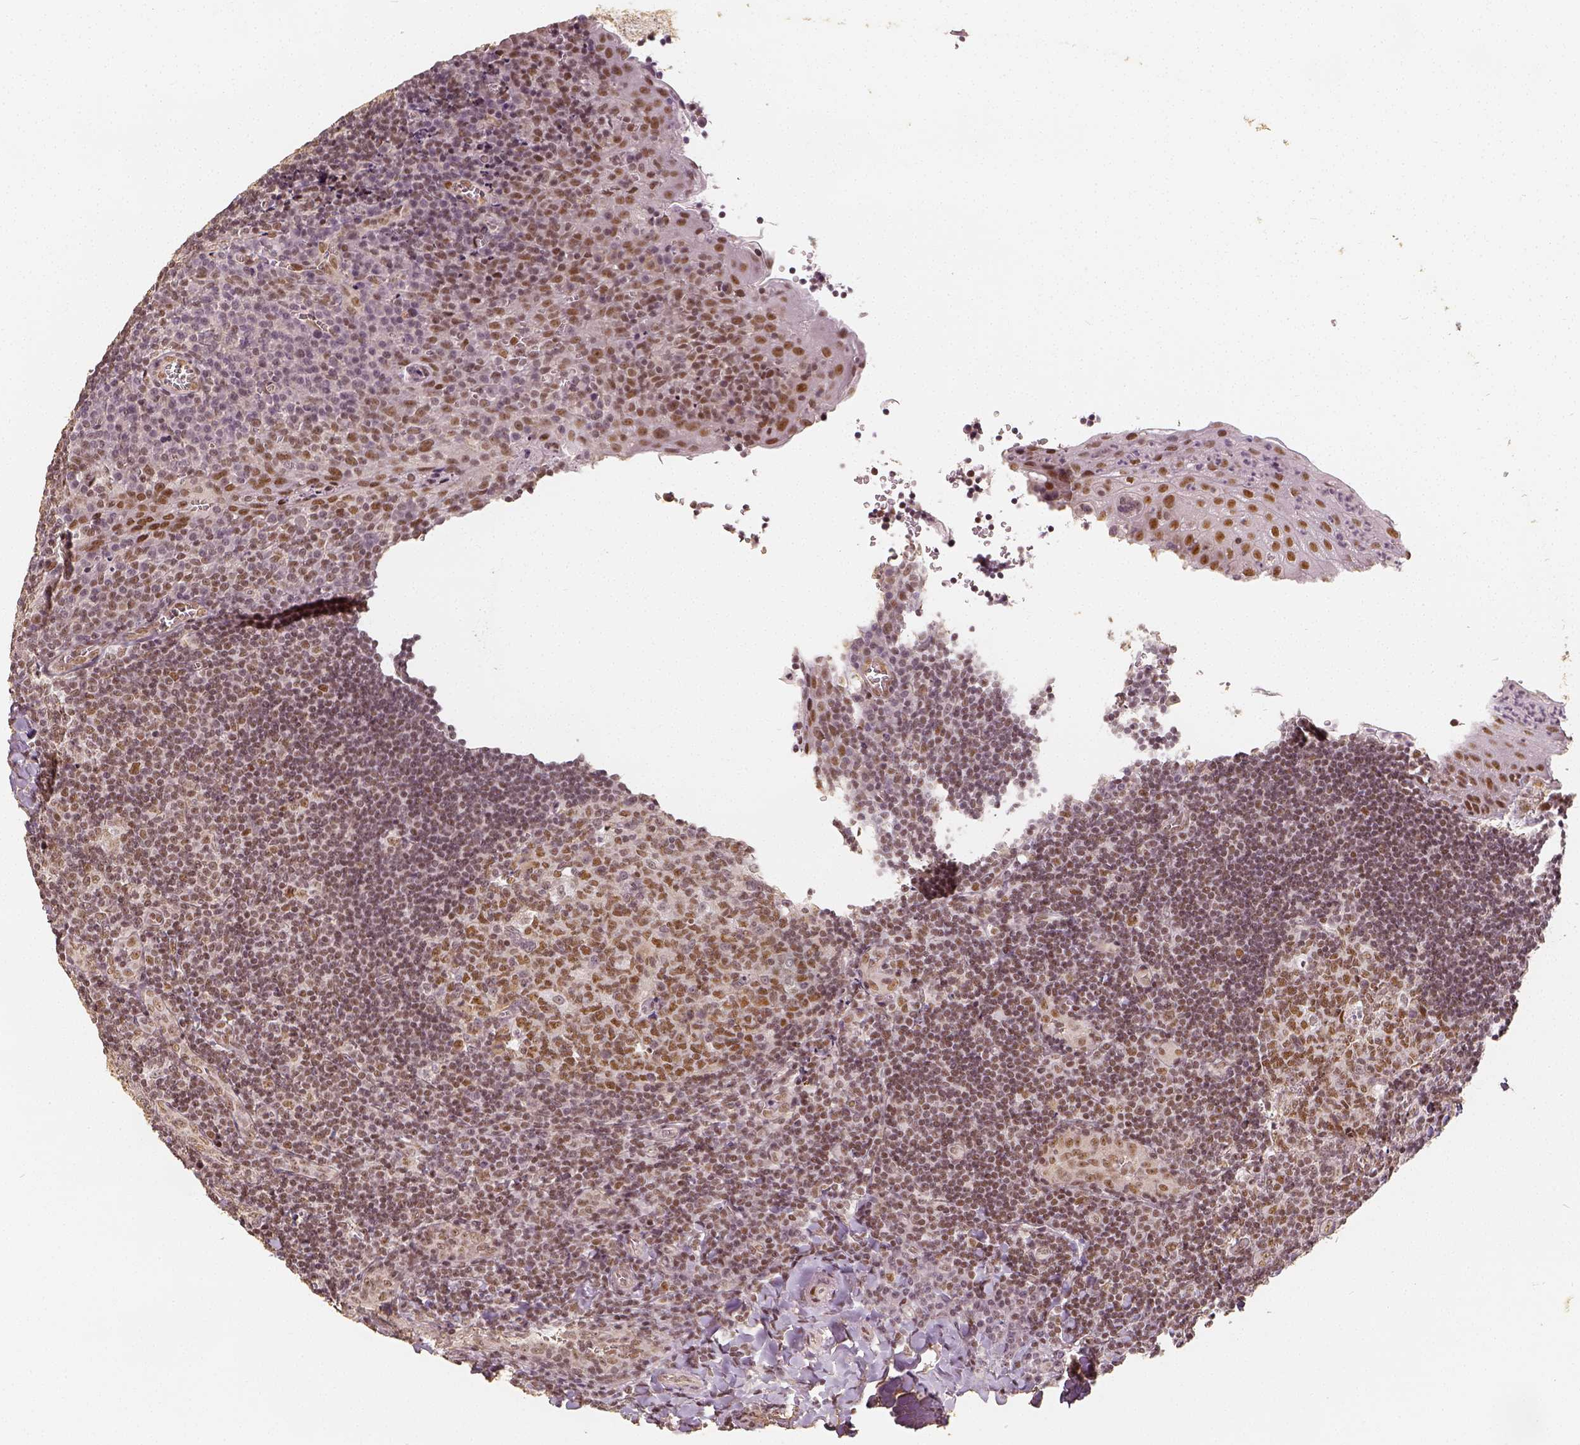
{"staining": {"intensity": "moderate", "quantity": ">75%", "location": "nuclear"}, "tissue": "tonsil", "cell_type": "Germinal center cells", "image_type": "normal", "snomed": [{"axis": "morphology", "description": "Normal tissue, NOS"}, {"axis": "morphology", "description": "Inflammation, NOS"}, {"axis": "topography", "description": "Tonsil"}], "caption": "Protein expression analysis of normal human tonsil reveals moderate nuclear expression in about >75% of germinal center cells. Nuclei are stained in blue.", "gene": "HDAC1", "patient": {"sex": "female", "age": 31}}